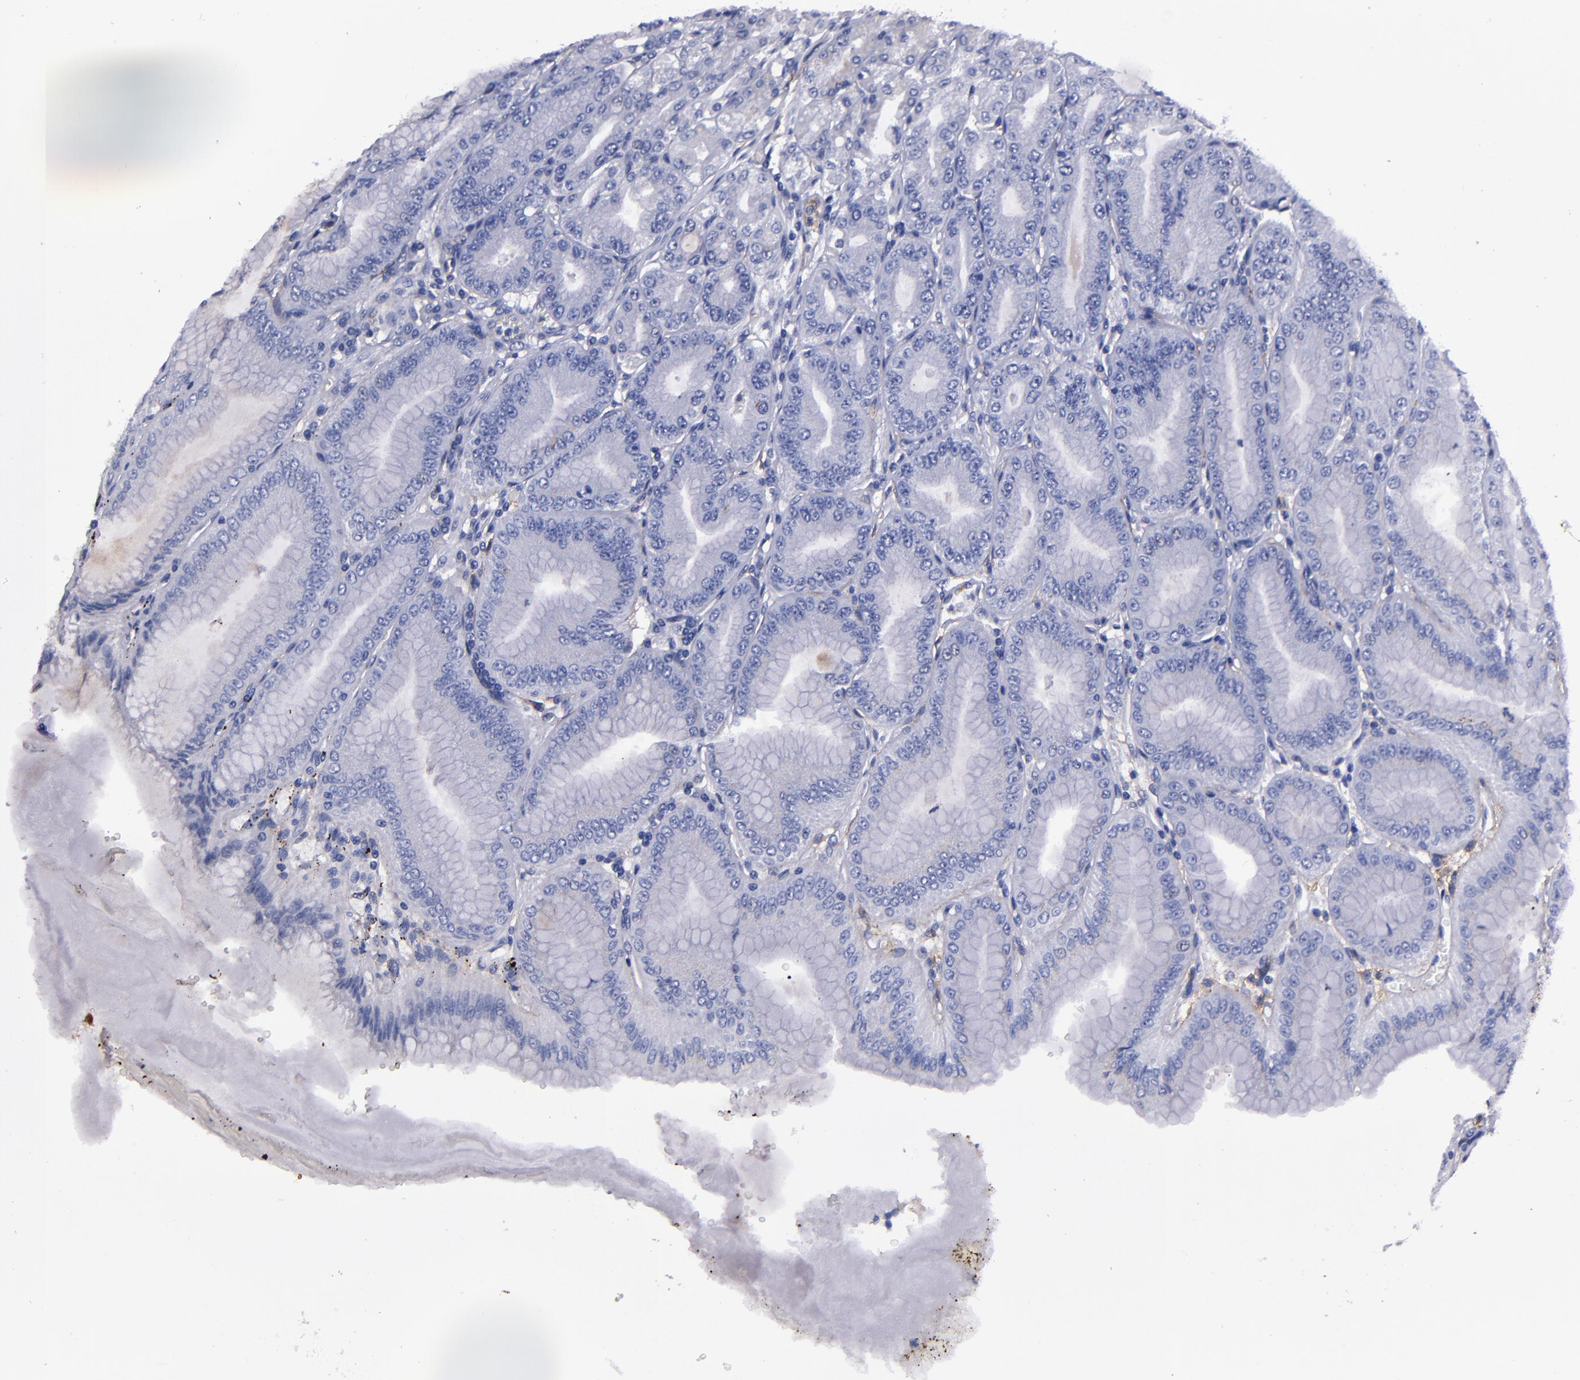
{"staining": {"intensity": "moderate", "quantity": "25%-75%", "location": "cytoplasmic/membranous"}, "tissue": "stomach", "cell_type": "Glandular cells", "image_type": "normal", "snomed": [{"axis": "morphology", "description": "Normal tissue, NOS"}, {"axis": "topography", "description": "Stomach, lower"}], "caption": "Immunohistochemical staining of unremarkable human stomach displays moderate cytoplasmic/membranous protein positivity in about 25%-75% of glandular cells. Using DAB (brown) and hematoxylin (blue) stains, captured at high magnification using brightfield microscopy.", "gene": "SIRPA", "patient": {"sex": "male", "age": 71}}